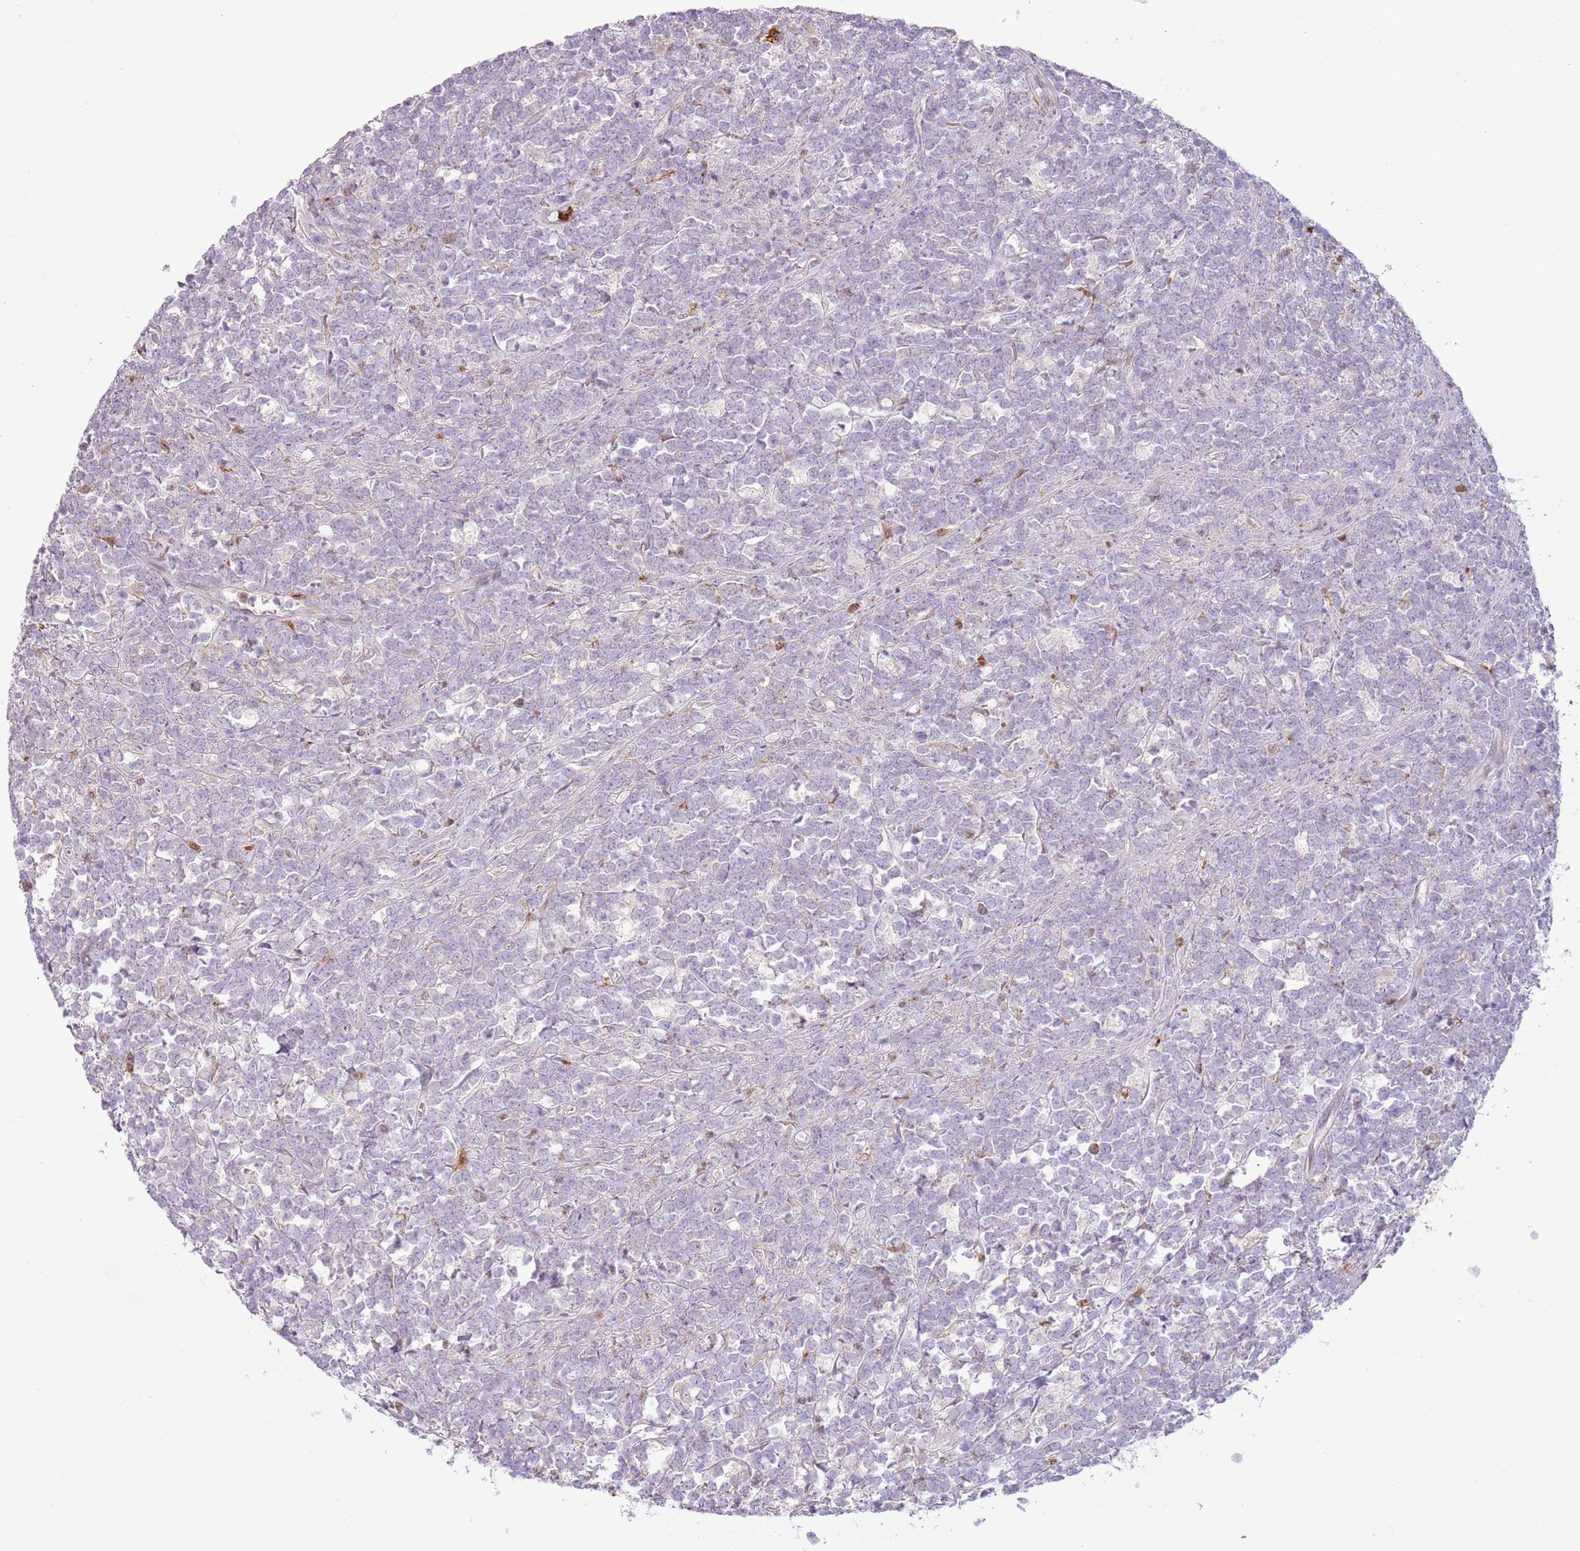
{"staining": {"intensity": "negative", "quantity": "none", "location": "none"}, "tissue": "lymphoma", "cell_type": "Tumor cells", "image_type": "cancer", "snomed": [{"axis": "morphology", "description": "Malignant lymphoma, non-Hodgkin's type, High grade"}, {"axis": "topography", "description": "Small intestine"}, {"axis": "topography", "description": "Colon"}], "caption": "High-grade malignant lymphoma, non-Hodgkin's type was stained to show a protein in brown. There is no significant expression in tumor cells.", "gene": "SPAG4", "patient": {"sex": "male", "age": 8}}